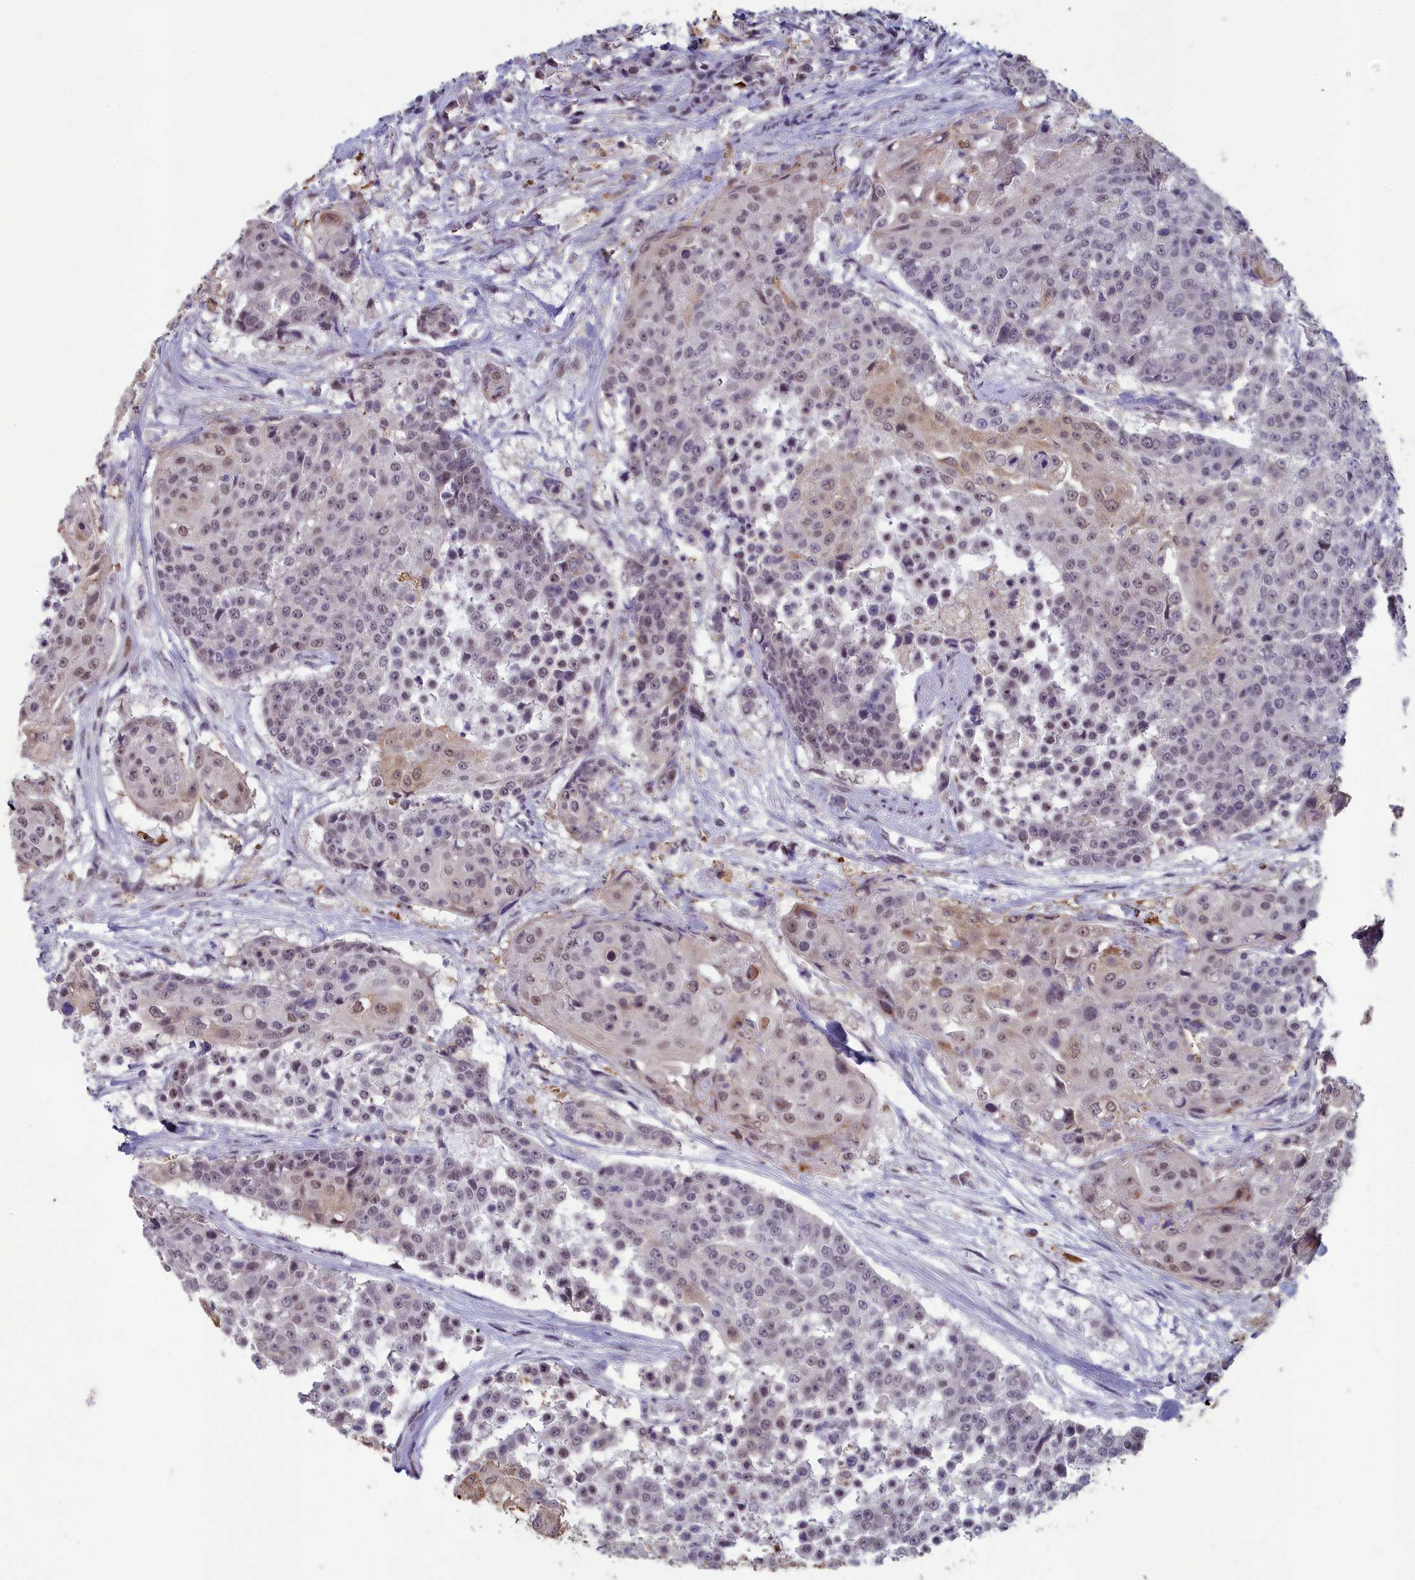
{"staining": {"intensity": "weak", "quantity": "25%-75%", "location": "nuclear"}, "tissue": "urothelial cancer", "cell_type": "Tumor cells", "image_type": "cancer", "snomed": [{"axis": "morphology", "description": "Urothelial carcinoma, High grade"}, {"axis": "topography", "description": "Urinary bladder"}], "caption": "A brown stain highlights weak nuclear positivity of a protein in urothelial cancer tumor cells.", "gene": "MT-CO3", "patient": {"sex": "female", "age": 63}}